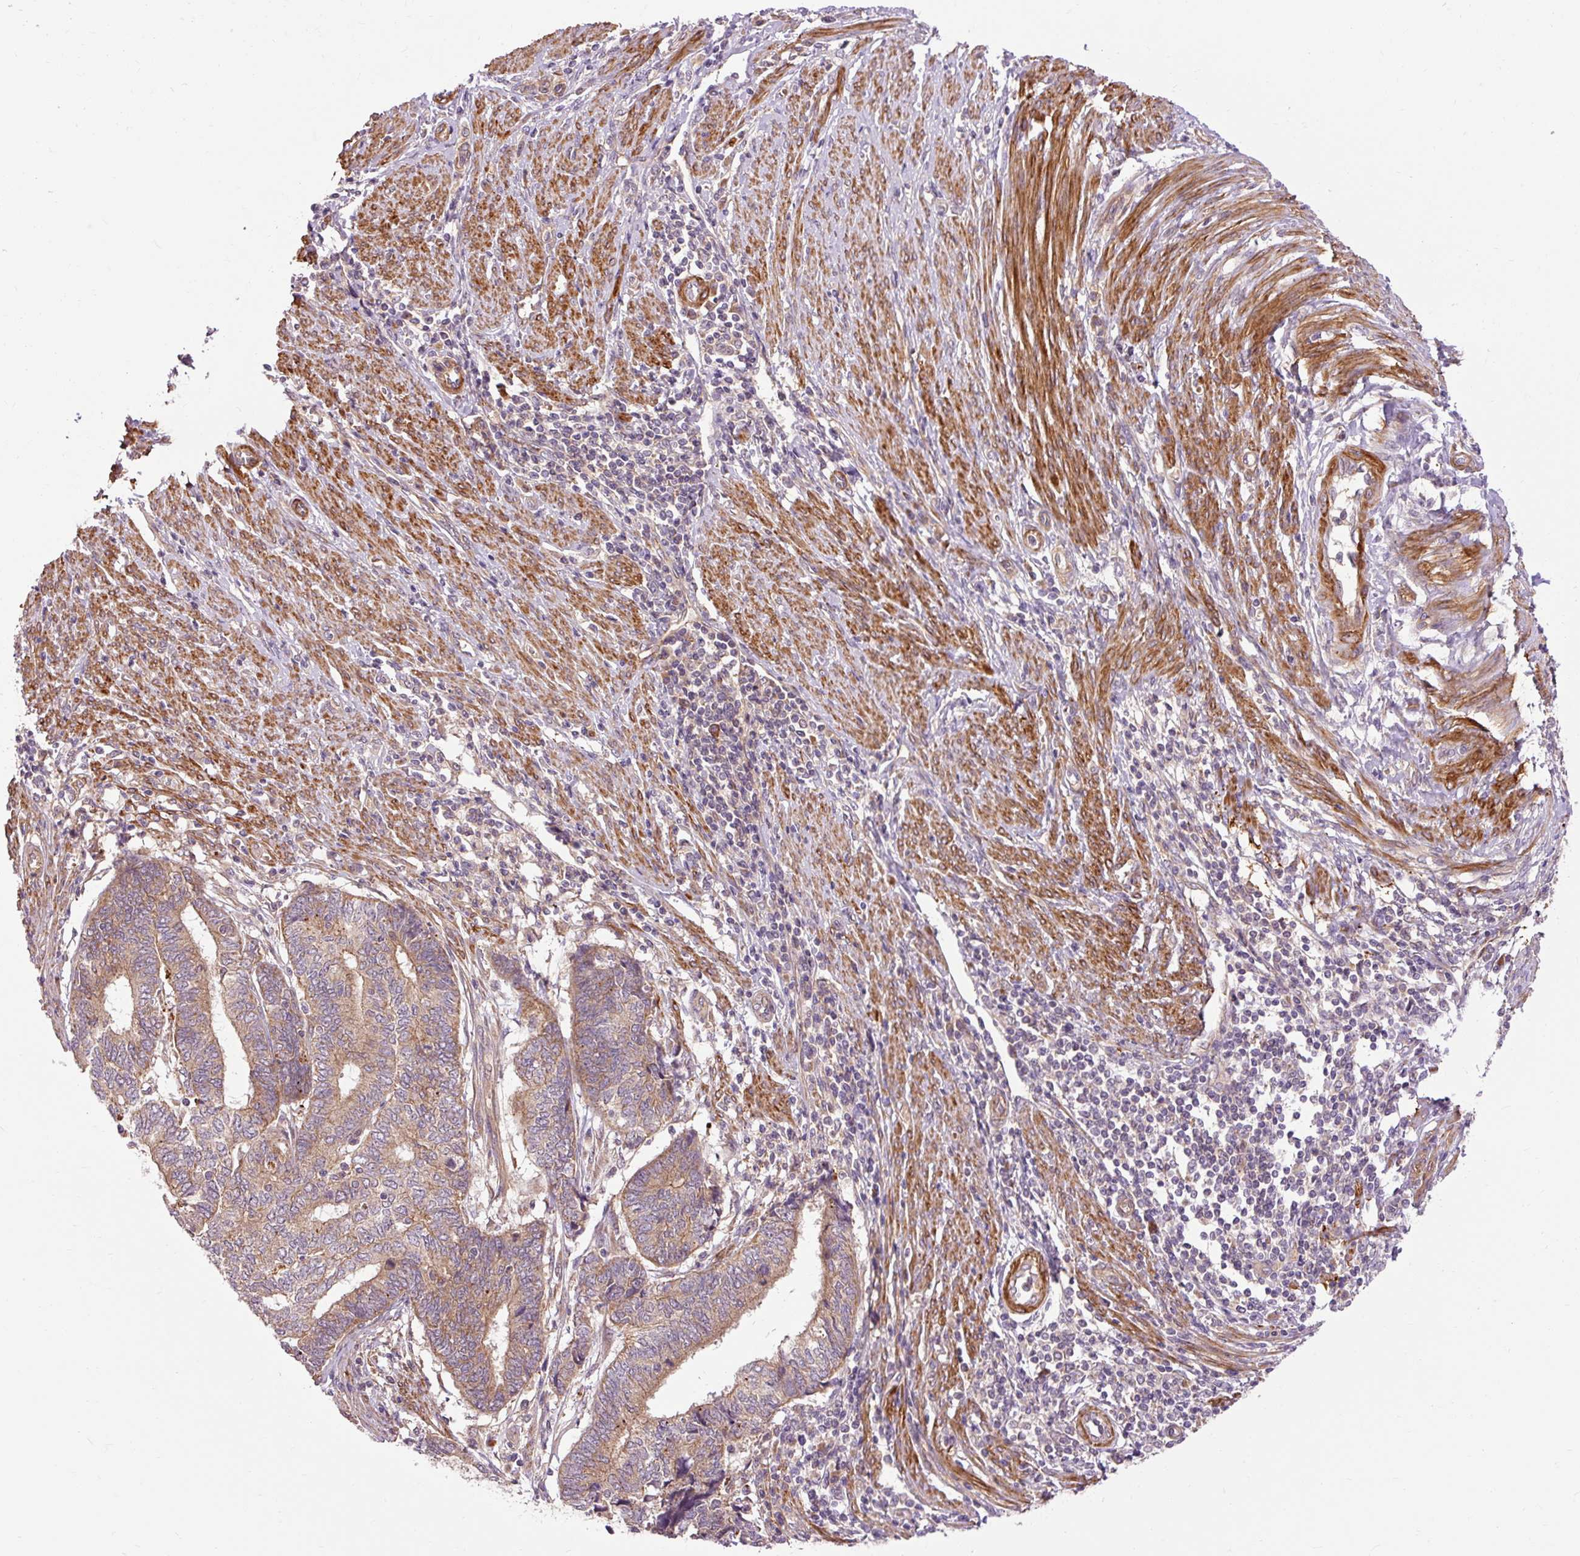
{"staining": {"intensity": "moderate", "quantity": ">75%", "location": "cytoplasmic/membranous"}, "tissue": "endometrial cancer", "cell_type": "Tumor cells", "image_type": "cancer", "snomed": [{"axis": "morphology", "description": "Adenocarcinoma, NOS"}, {"axis": "topography", "description": "Uterus"}, {"axis": "topography", "description": "Endometrium"}], "caption": "An image of human adenocarcinoma (endometrial) stained for a protein shows moderate cytoplasmic/membranous brown staining in tumor cells.", "gene": "RIPOR3", "patient": {"sex": "female", "age": 70}}